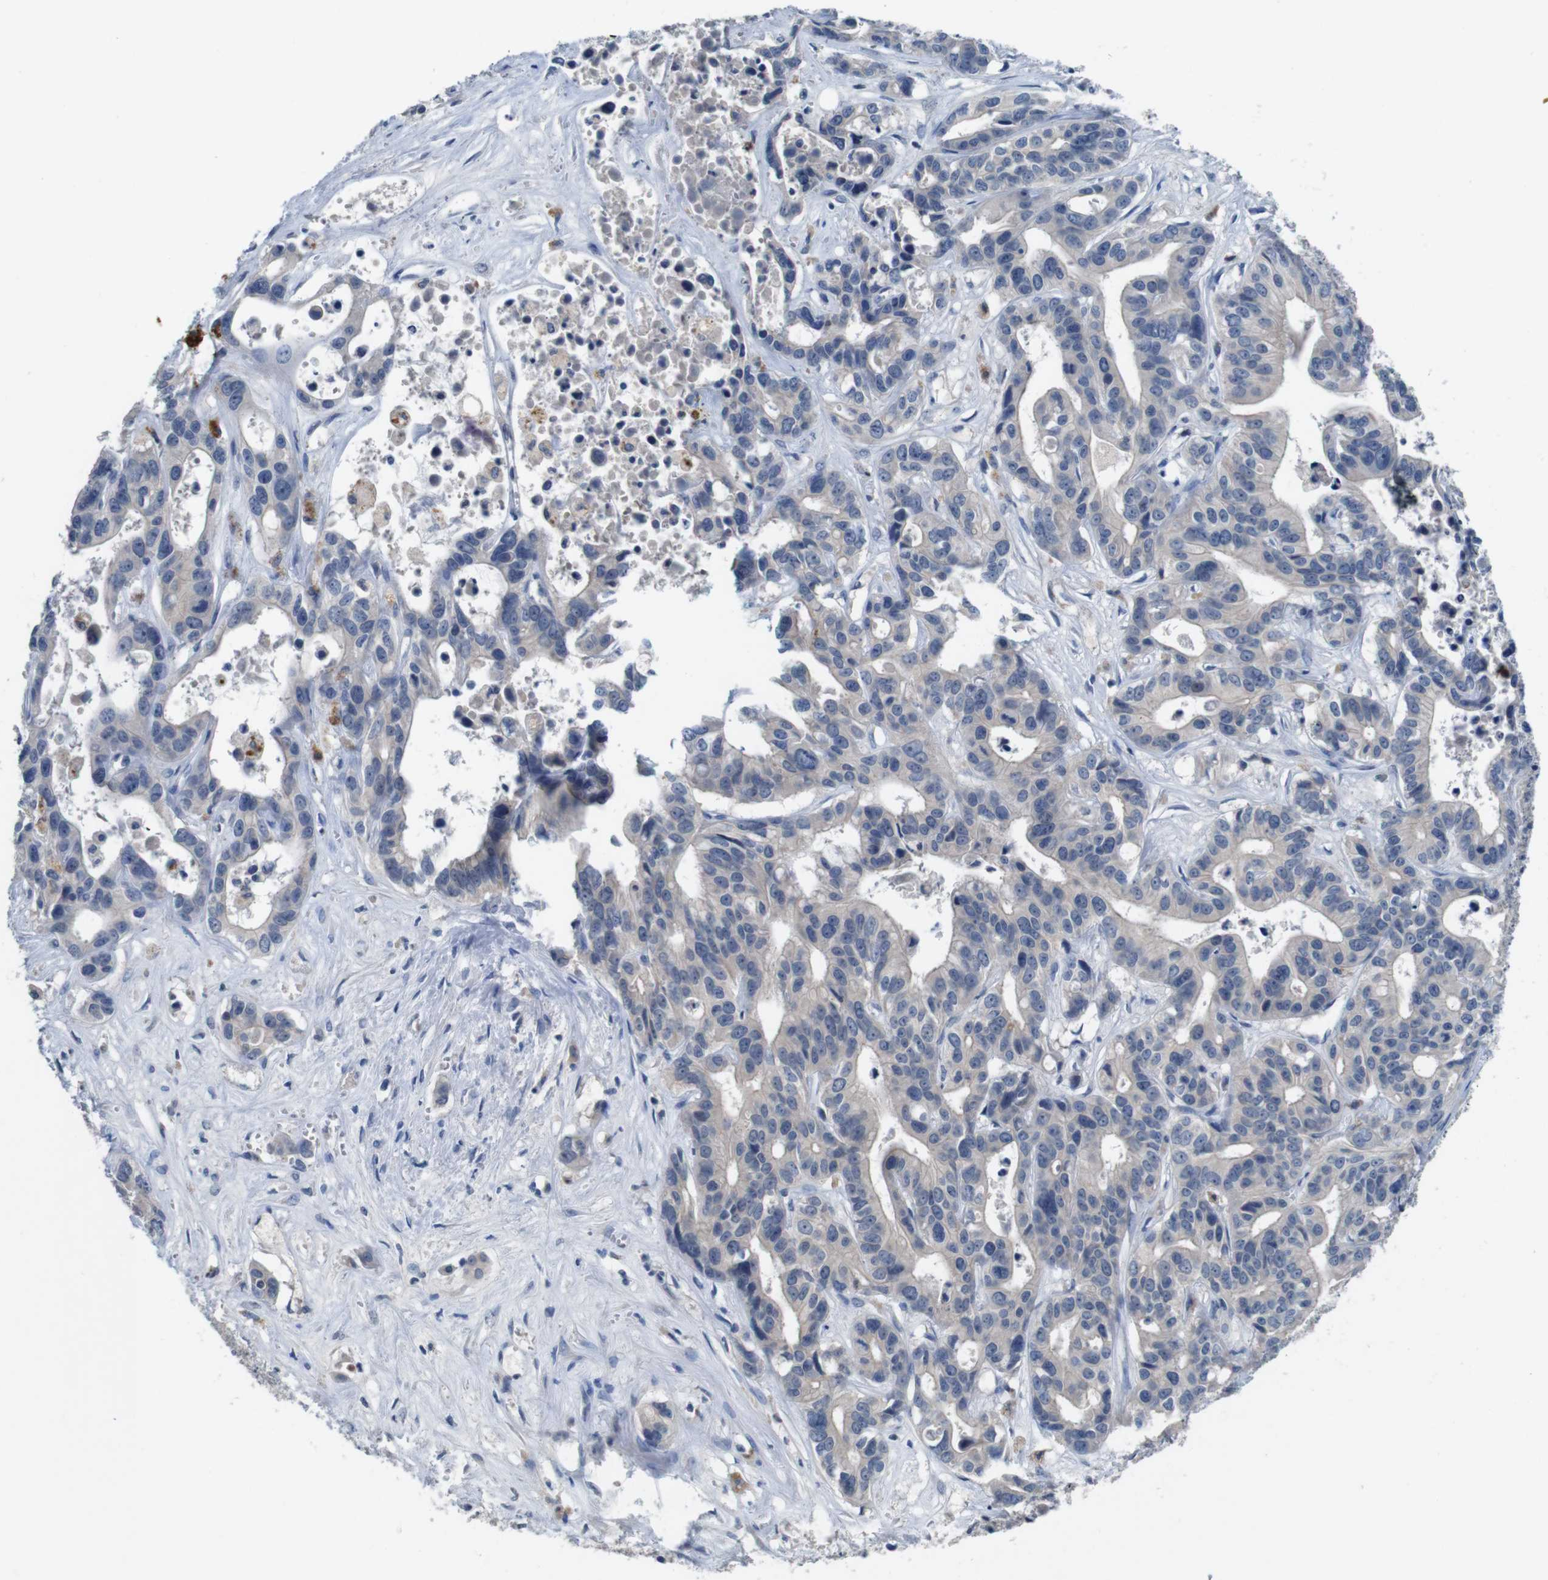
{"staining": {"intensity": "negative", "quantity": "none", "location": "none"}, "tissue": "liver cancer", "cell_type": "Tumor cells", "image_type": "cancer", "snomed": [{"axis": "morphology", "description": "Cholangiocarcinoma"}, {"axis": "topography", "description": "Liver"}], "caption": "High power microscopy image of an immunohistochemistry (IHC) photomicrograph of liver cancer, revealing no significant expression in tumor cells.", "gene": "SLC2A8", "patient": {"sex": "female", "age": 65}}